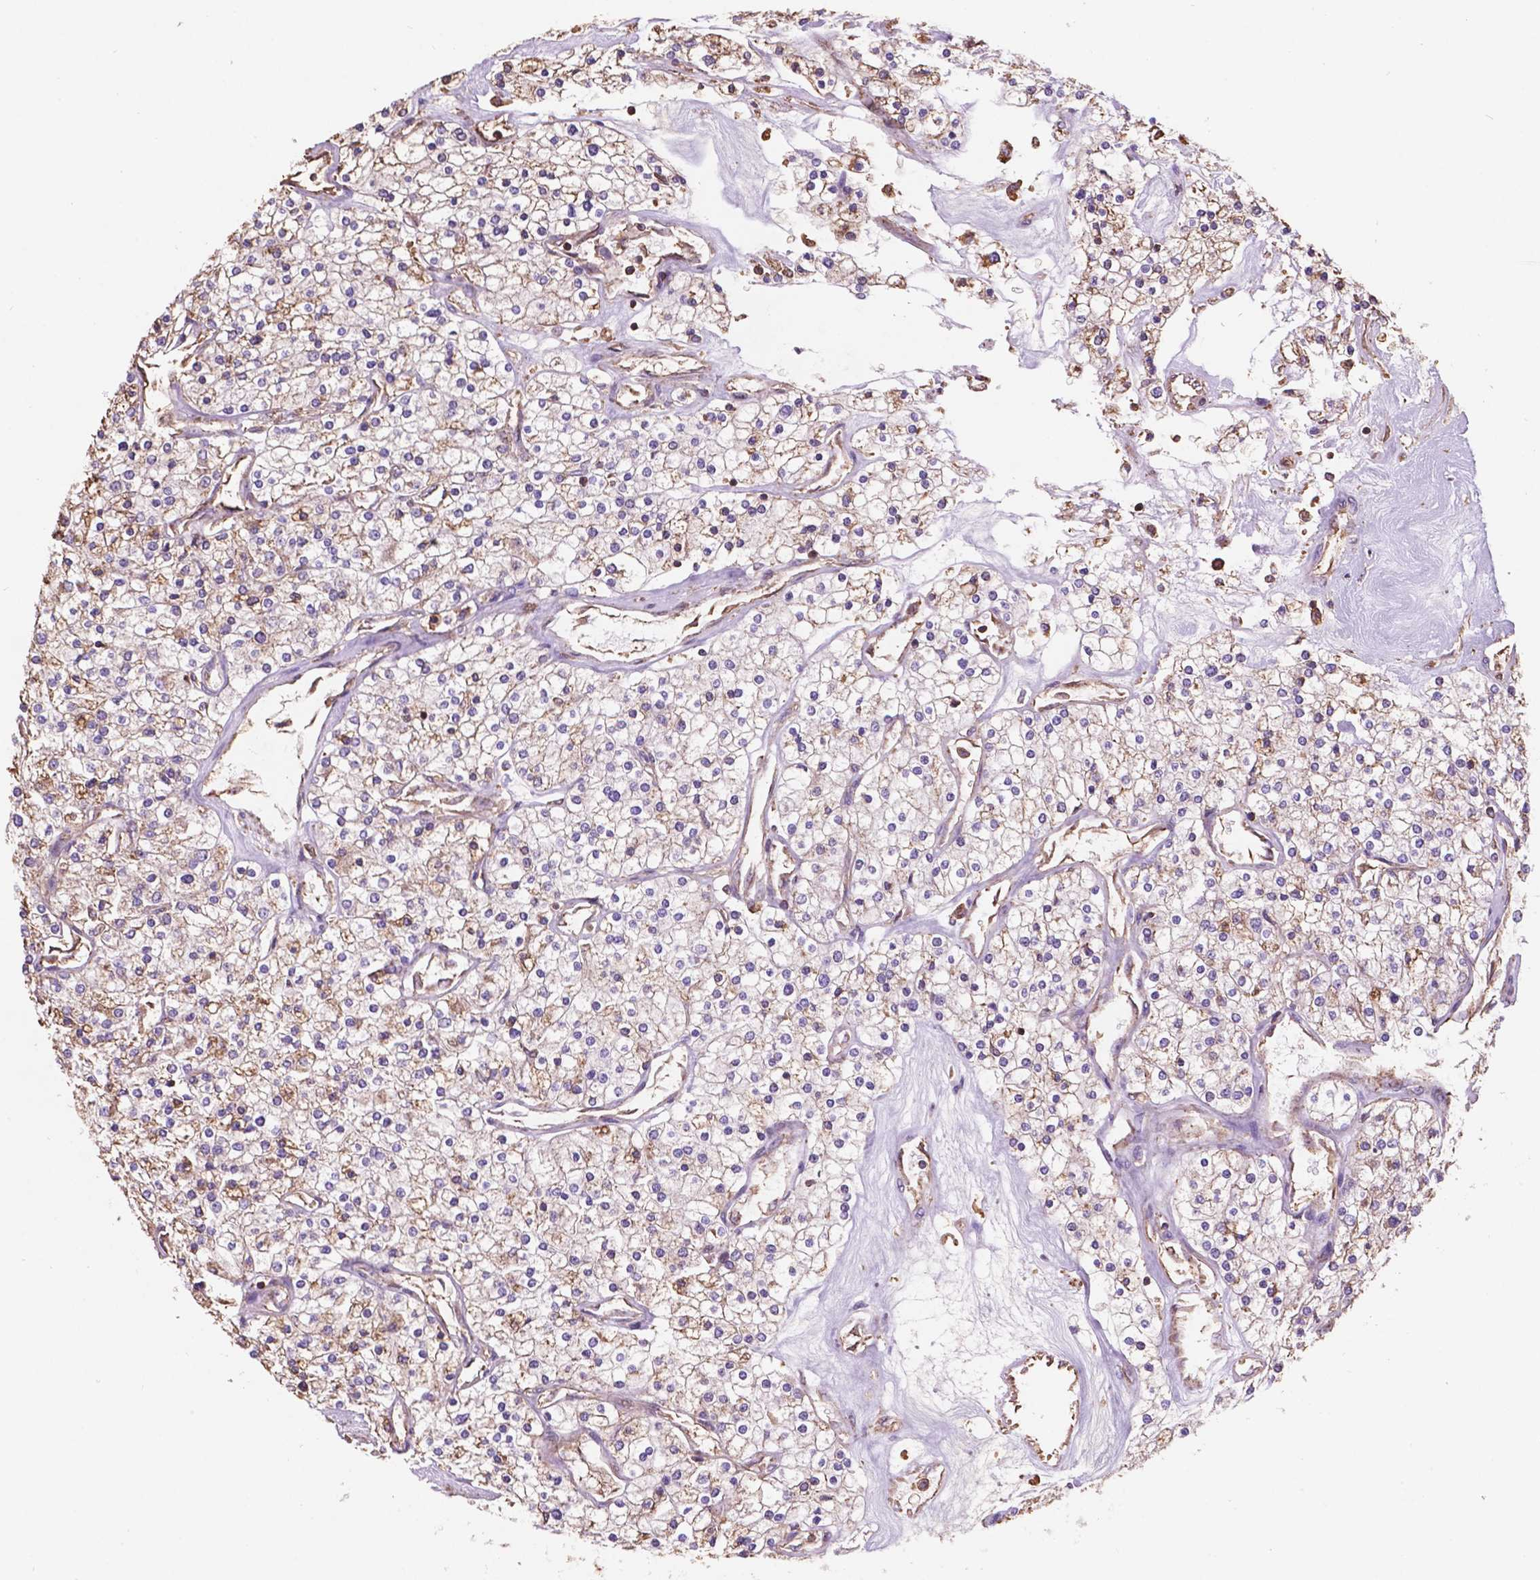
{"staining": {"intensity": "negative", "quantity": "none", "location": "none"}, "tissue": "renal cancer", "cell_type": "Tumor cells", "image_type": "cancer", "snomed": [{"axis": "morphology", "description": "Adenocarcinoma, NOS"}, {"axis": "topography", "description": "Kidney"}], "caption": "Immunohistochemistry (IHC) photomicrograph of neoplastic tissue: human renal adenocarcinoma stained with DAB shows no significant protein expression in tumor cells.", "gene": "NIPA2", "patient": {"sex": "male", "age": 80}}